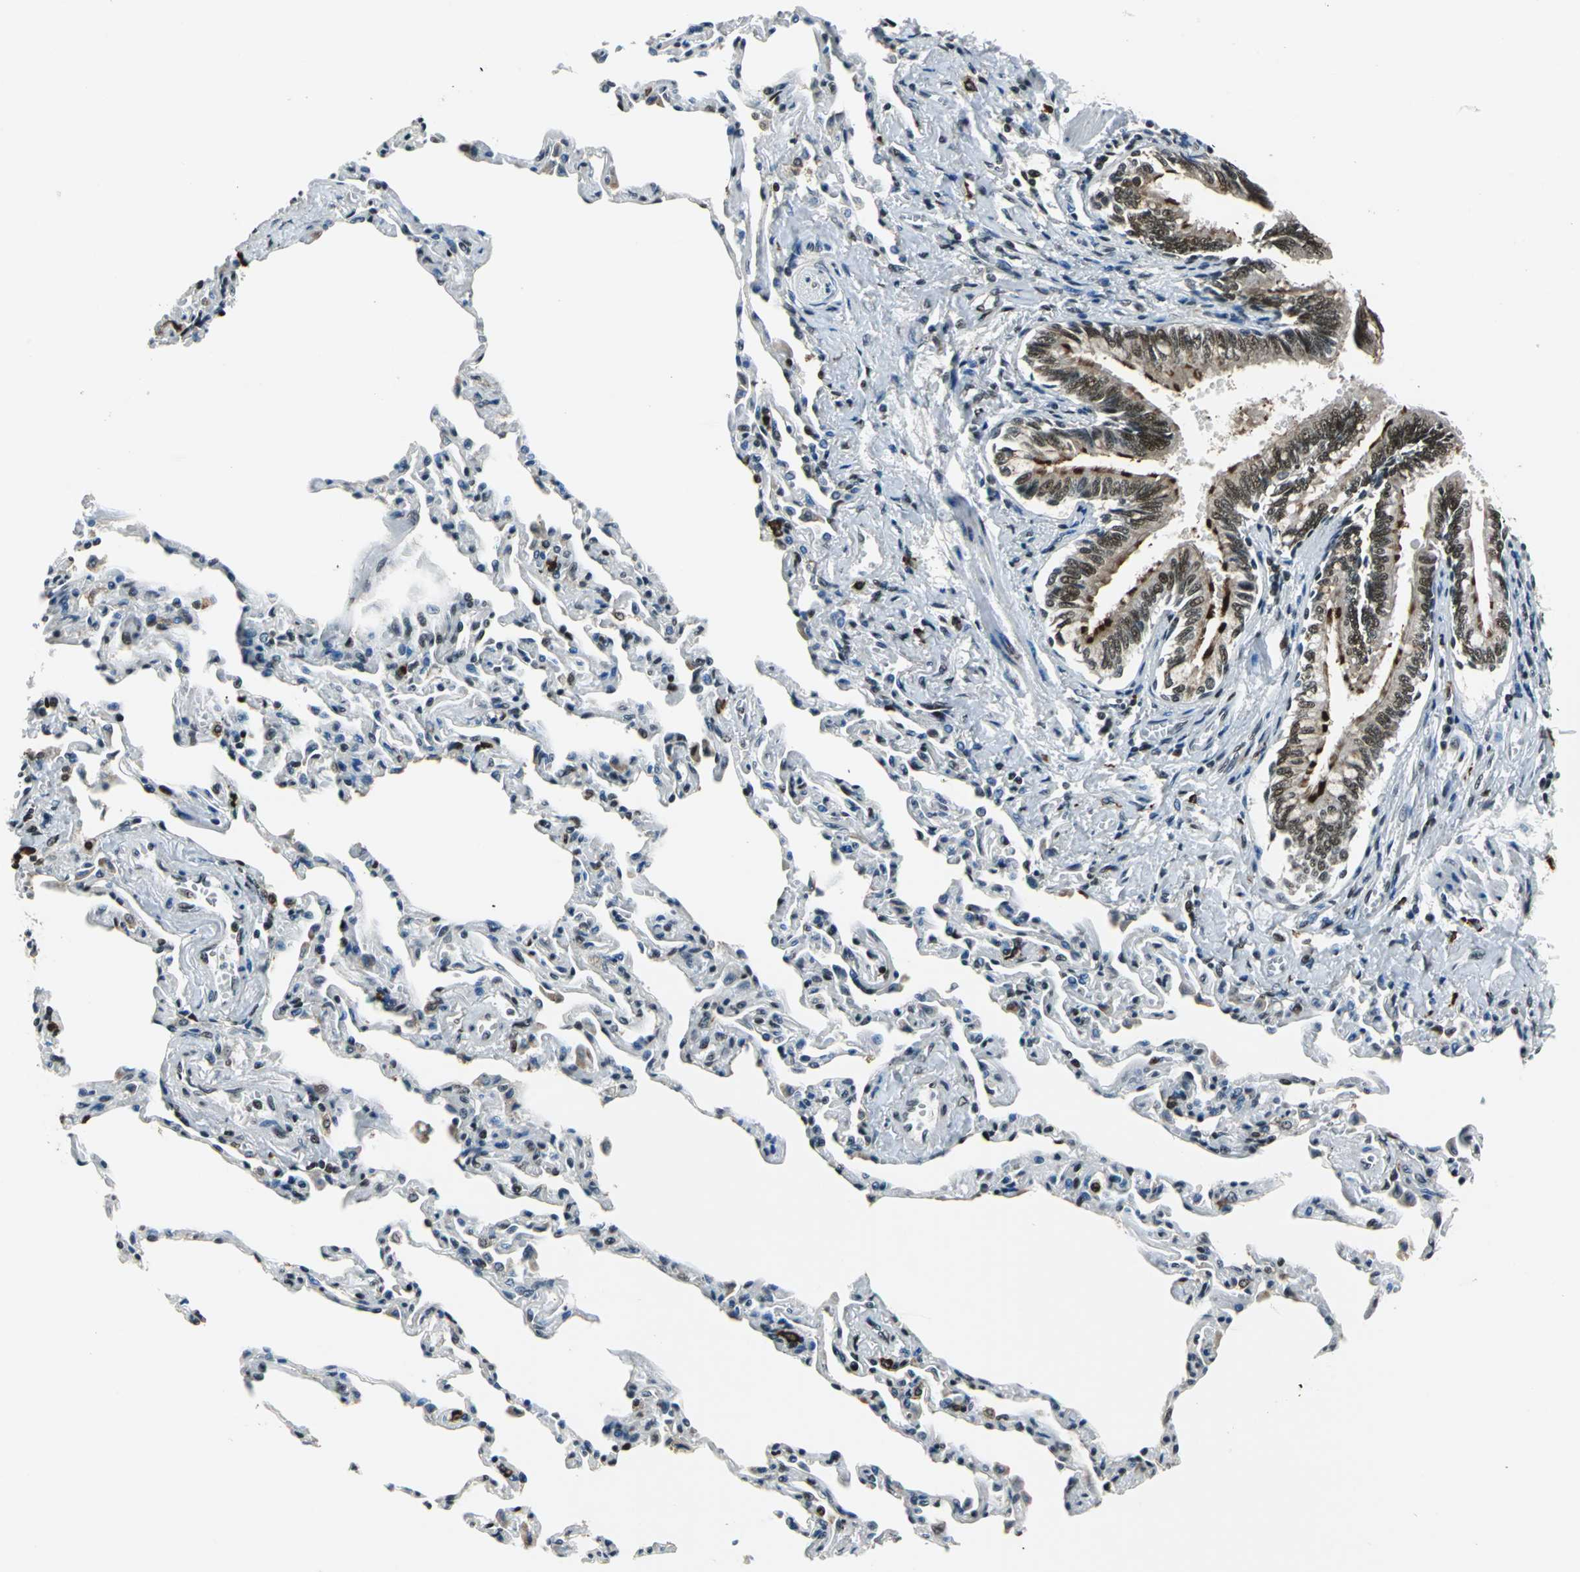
{"staining": {"intensity": "moderate", "quantity": "25%-75%", "location": "cytoplasmic/membranous,nuclear"}, "tissue": "bronchus", "cell_type": "Respiratory epithelial cells", "image_type": "normal", "snomed": [{"axis": "morphology", "description": "Normal tissue, NOS"}, {"axis": "topography", "description": "Lung"}], "caption": "A photomicrograph of bronchus stained for a protein shows moderate cytoplasmic/membranous,nuclear brown staining in respiratory epithelial cells. (IHC, brightfield microscopy, high magnification).", "gene": "BCLAF1", "patient": {"sex": "male", "age": 64}}